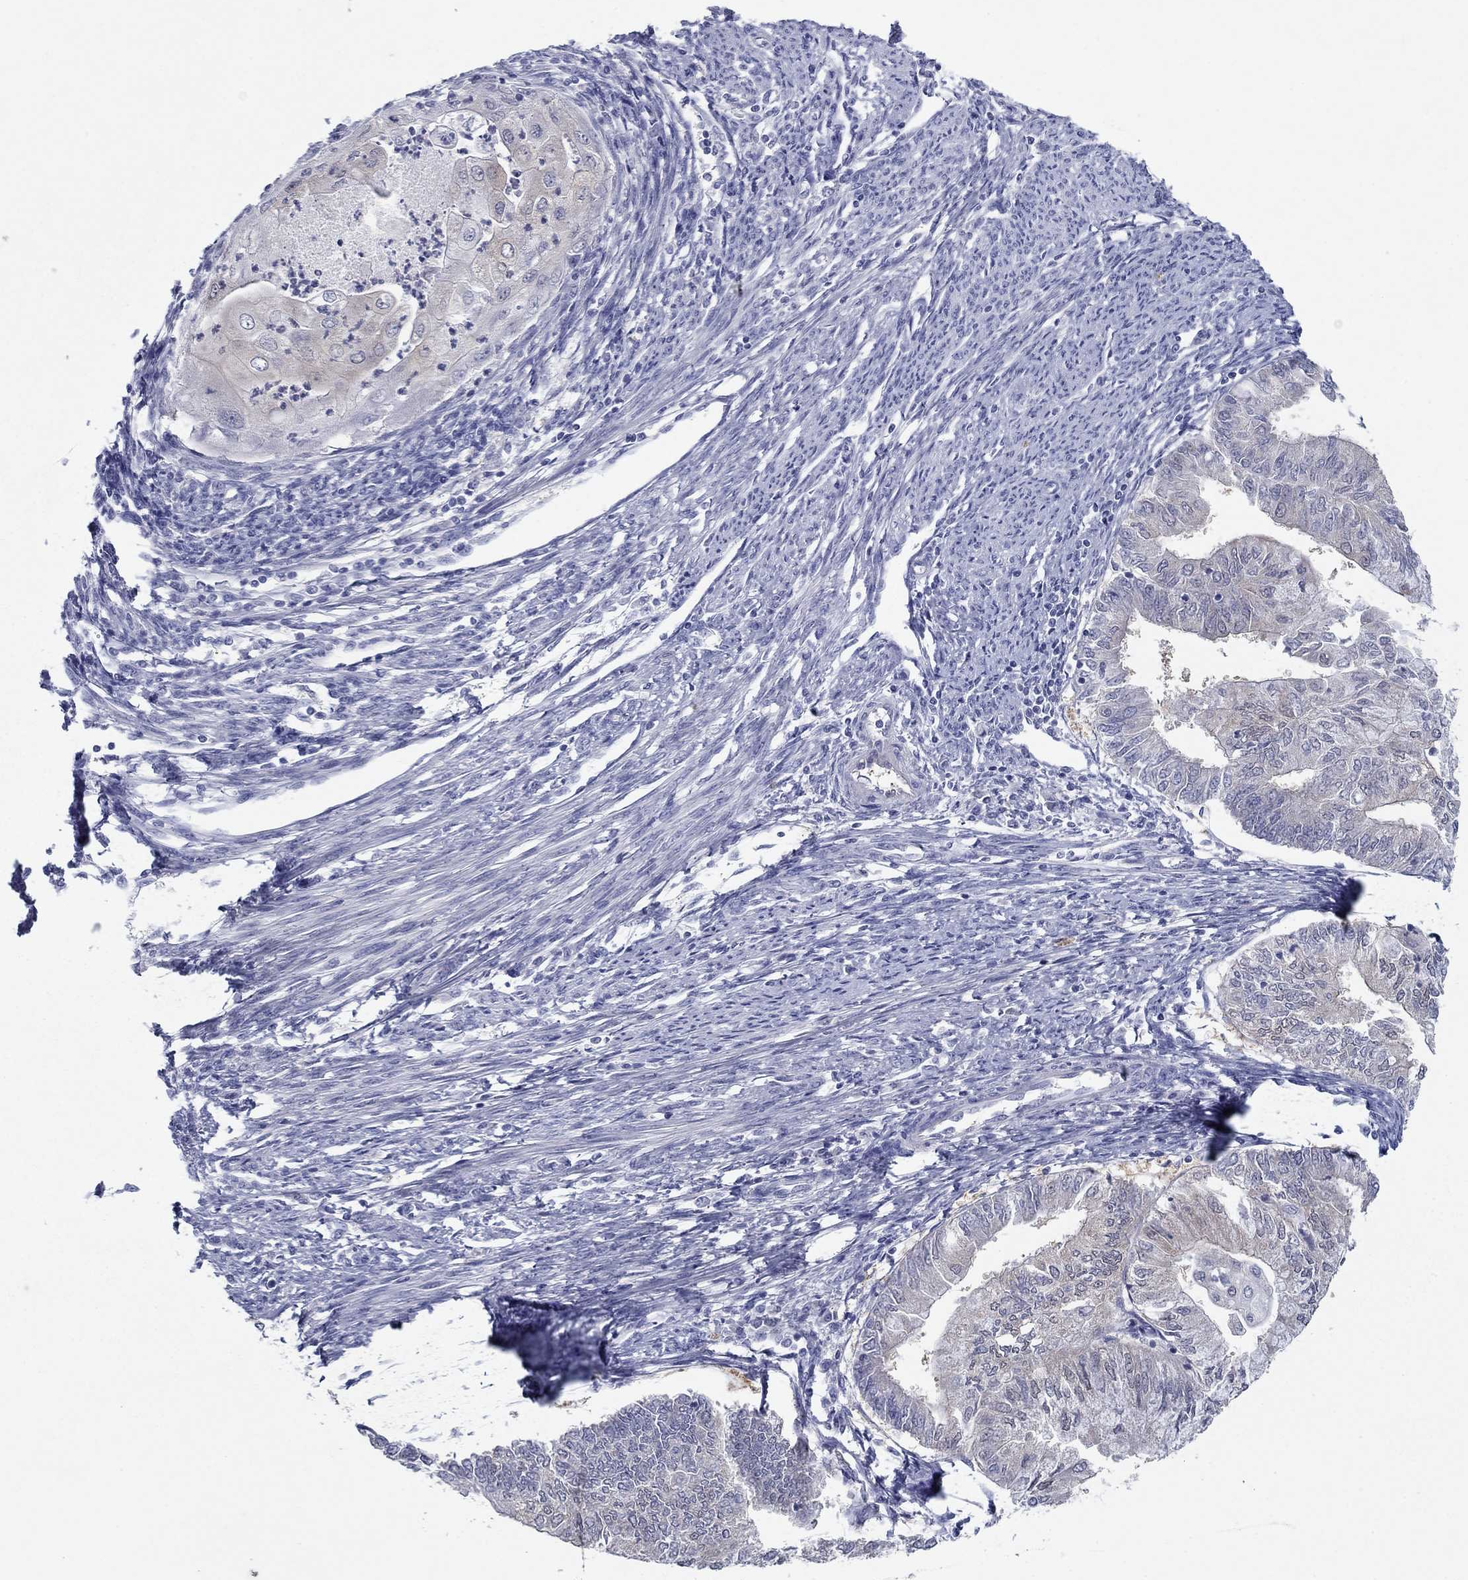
{"staining": {"intensity": "negative", "quantity": "none", "location": "none"}, "tissue": "endometrial cancer", "cell_type": "Tumor cells", "image_type": "cancer", "snomed": [{"axis": "morphology", "description": "Adenocarcinoma, NOS"}, {"axis": "topography", "description": "Endometrium"}], "caption": "Photomicrograph shows no significant protein positivity in tumor cells of endometrial cancer (adenocarcinoma). Brightfield microscopy of immunohistochemistry (IHC) stained with DAB (3,3'-diaminobenzidine) (brown) and hematoxylin (blue), captured at high magnification.", "gene": "PLS1", "patient": {"sex": "female", "age": 59}}